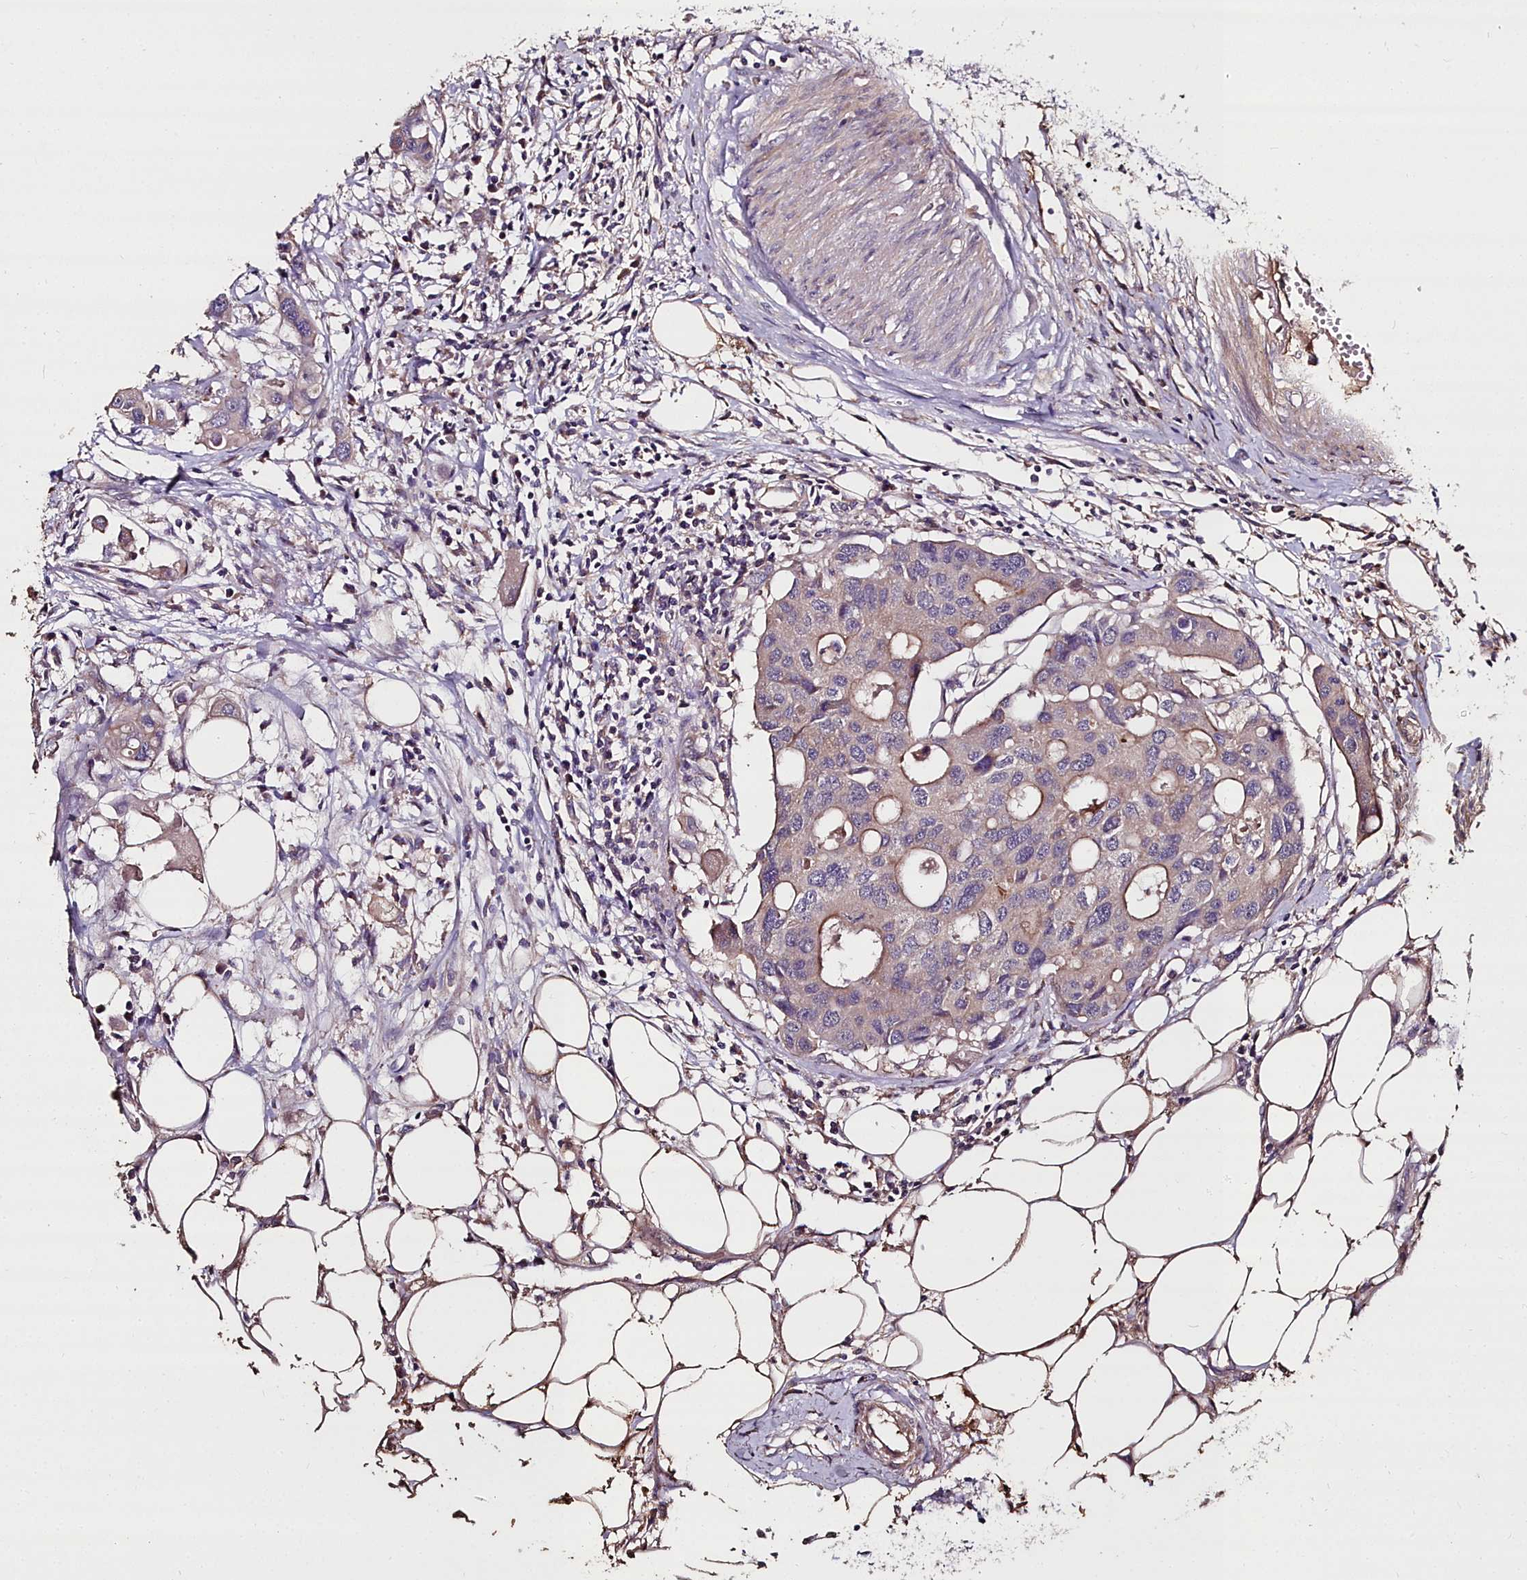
{"staining": {"intensity": "moderate", "quantity": "<25%", "location": "cytoplasmic/membranous"}, "tissue": "colorectal cancer", "cell_type": "Tumor cells", "image_type": "cancer", "snomed": [{"axis": "morphology", "description": "Adenocarcinoma, NOS"}, {"axis": "topography", "description": "Colon"}], "caption": "Colorectal cancer stained for a protein shows moderate cytoplasmic/membranous positivity in tumor cells.", "gene": "NT5M", "patient": {"sex": "male", "age": 77}}